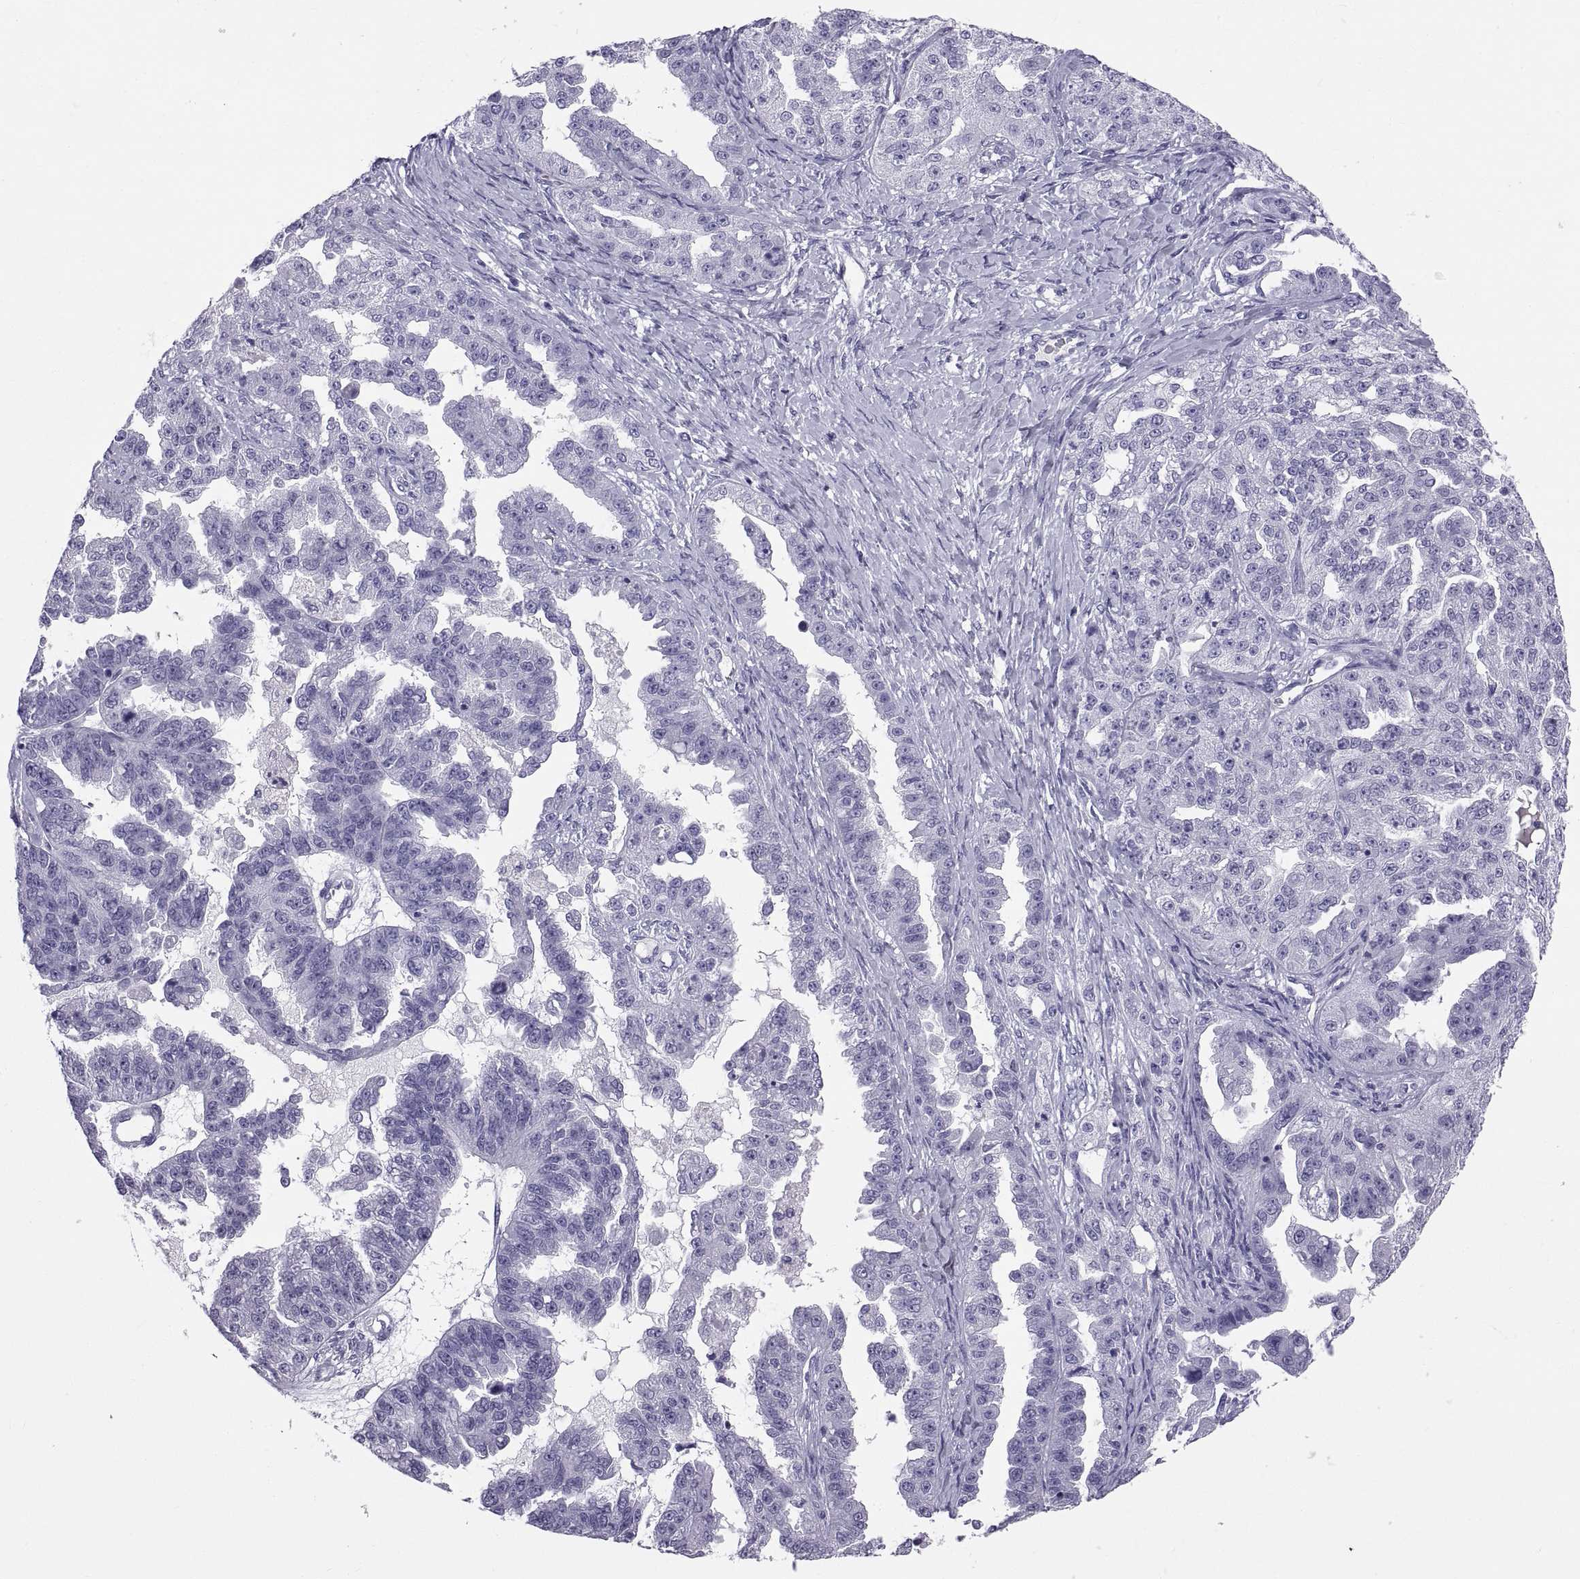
{"staining": {"intensity": "negative", "quantity": "none", "location": "none"}, "tissue": "ovarian cancer", "cell_type": "Tumor cells", "image_type": "cancer", "snomed": [{"axis": "morphology", "description": "Cystadenocarcinoma, serous, NOS"}, {"axis": "topography", "description": "Ovary"}], "caption": "Immunohistochemical staining of human serous cystadenocarcinoma (ovarian) demonstrates no significant positivity in tumor cells.", "gene": "CT47A10", "patient": {"sex": "female", "age": 58}}